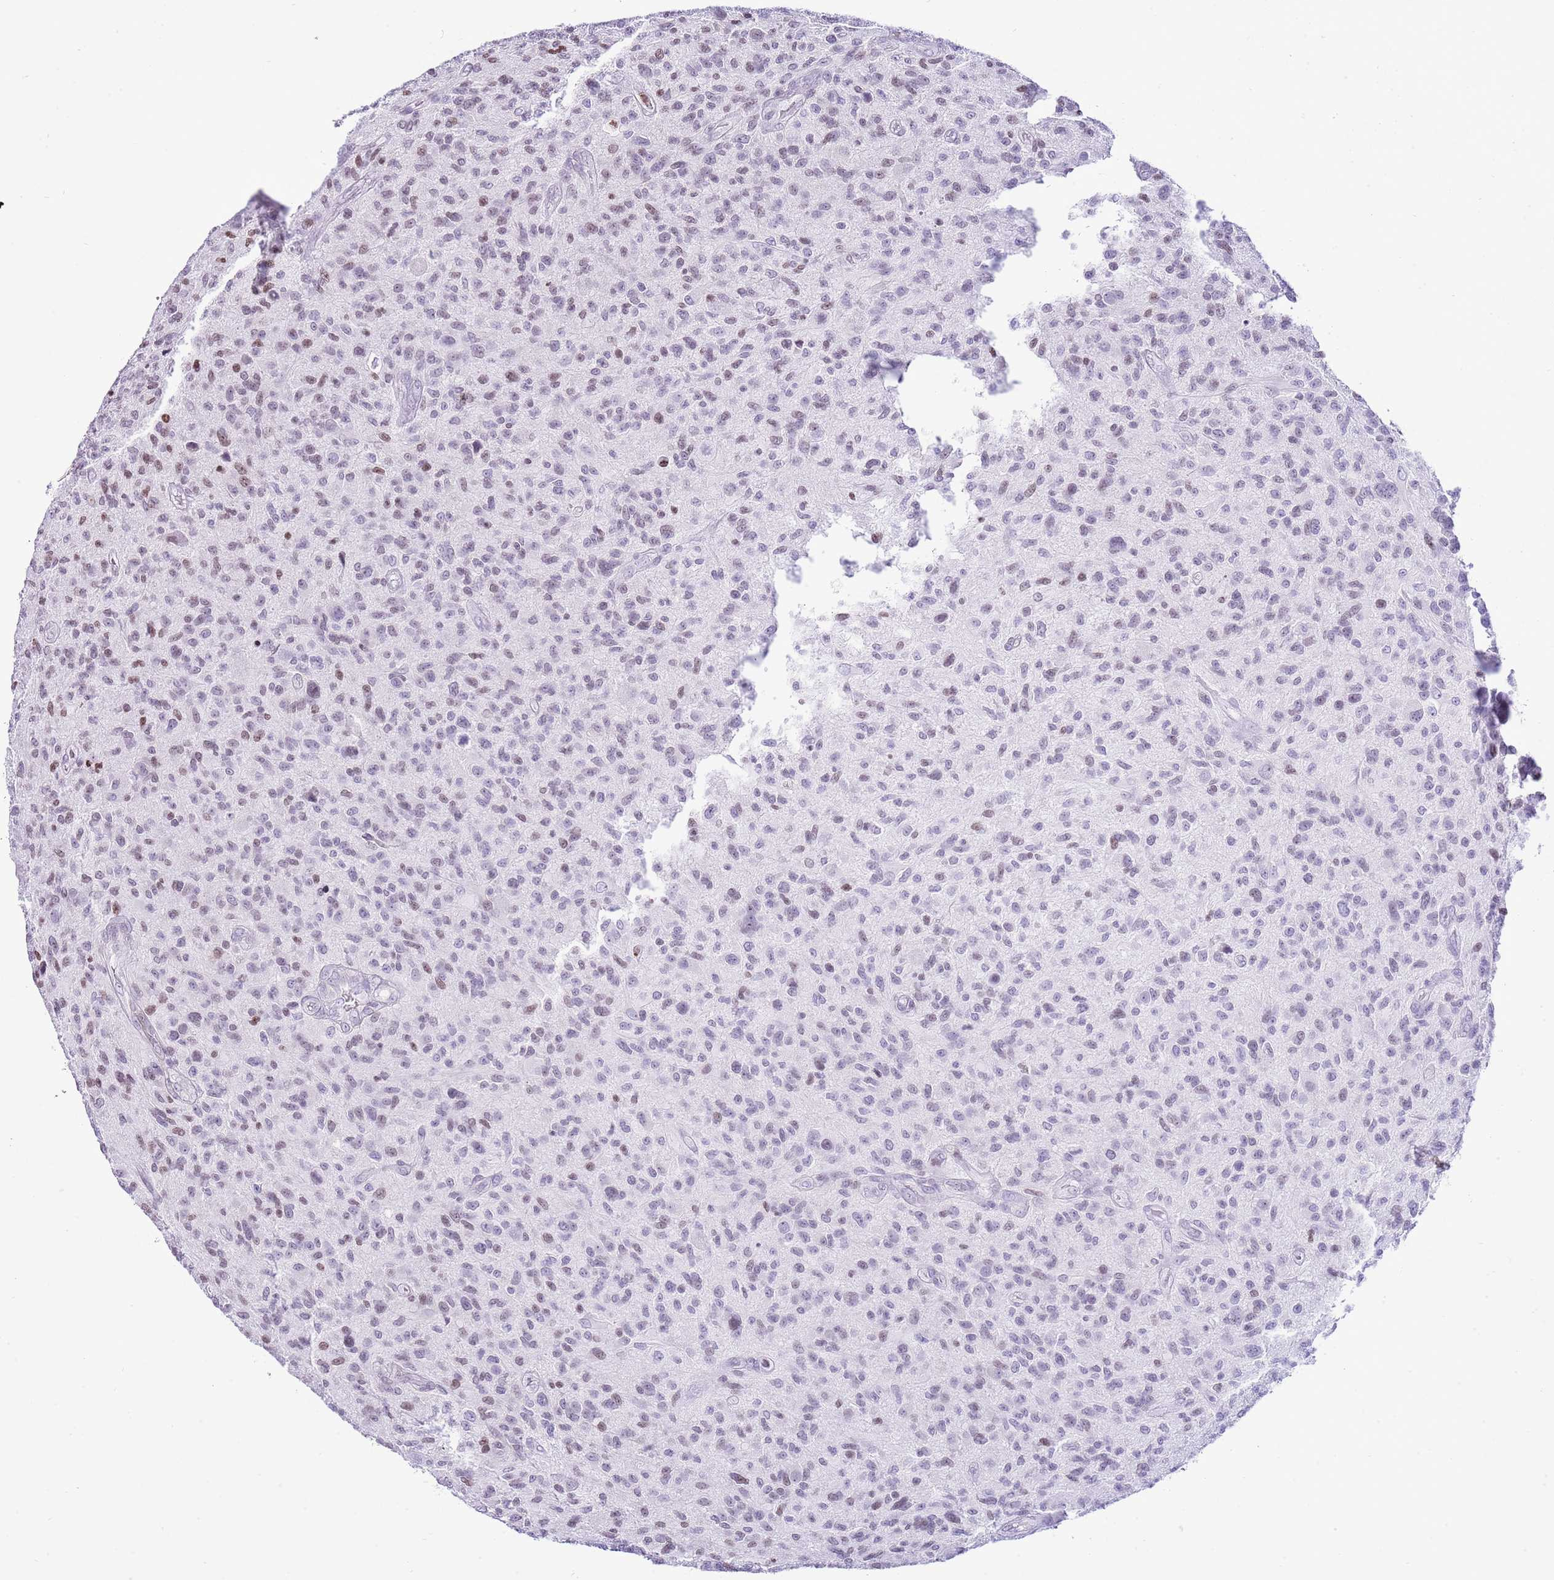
{"staining": {"intensity": "moderate", "quantity": "<25%", "location": "nuclear"}, "tissue": "glioma", "cell_type": "Tumor cells", "image_type": "cancer", "snomed": [{"axis": "morphology", "description": "Glioma, malignant, High grade"}, {"axis": "topography", "description": "Brain"}], "caption": "Malignant glioma (high-grade) was stained to show a protein in brown. There is low levels of moderate nuclear positivity in approximately <25% of tumor cells.", "gene": "PRR15", "patient": {"sex": "male", "age": 47}}